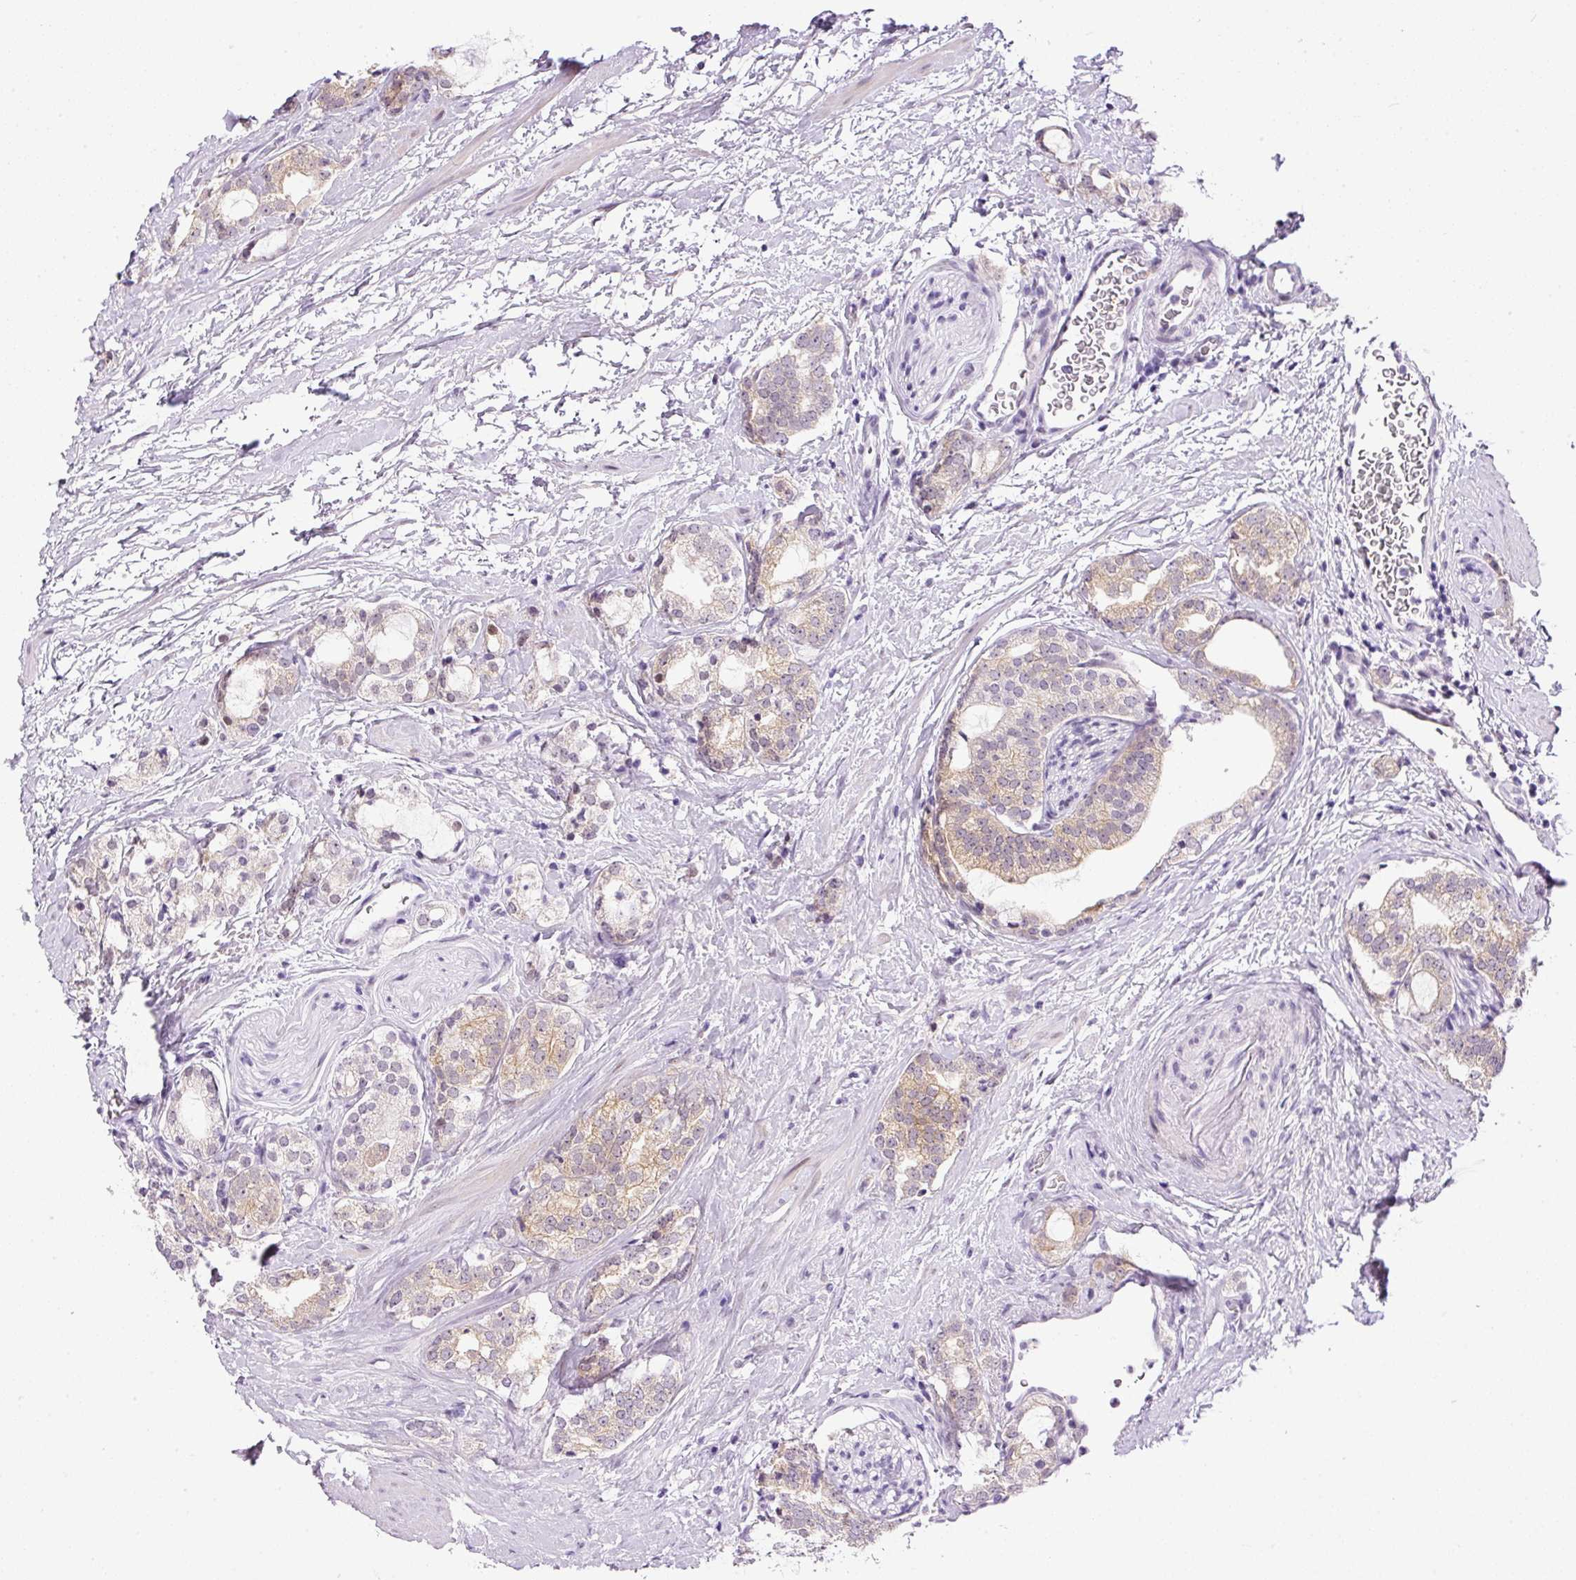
{"staining": {"intensity": "weak", "quantity": "<25%", "location": "cytoplasmic/membranous"}, "tissue": "prostate cancer", "cell_type": "Tumor cells", "image_type": "cancer", "snomed": [{"axis": "morphology", "description": "Adenocarcinoma, High grade"}, {"axis": "topography", "description": "Prostate"}], "caption": "This histopathology image is of prostate adenocarcinoma (high-grade) stained with immunohistochemistry (IHC) to label a protein in brown with the nuclei are counter-stained blue. There is no positivity in tumor cells.", "gene": "SRC", "patient": {"sex": "male", "age": 64}}